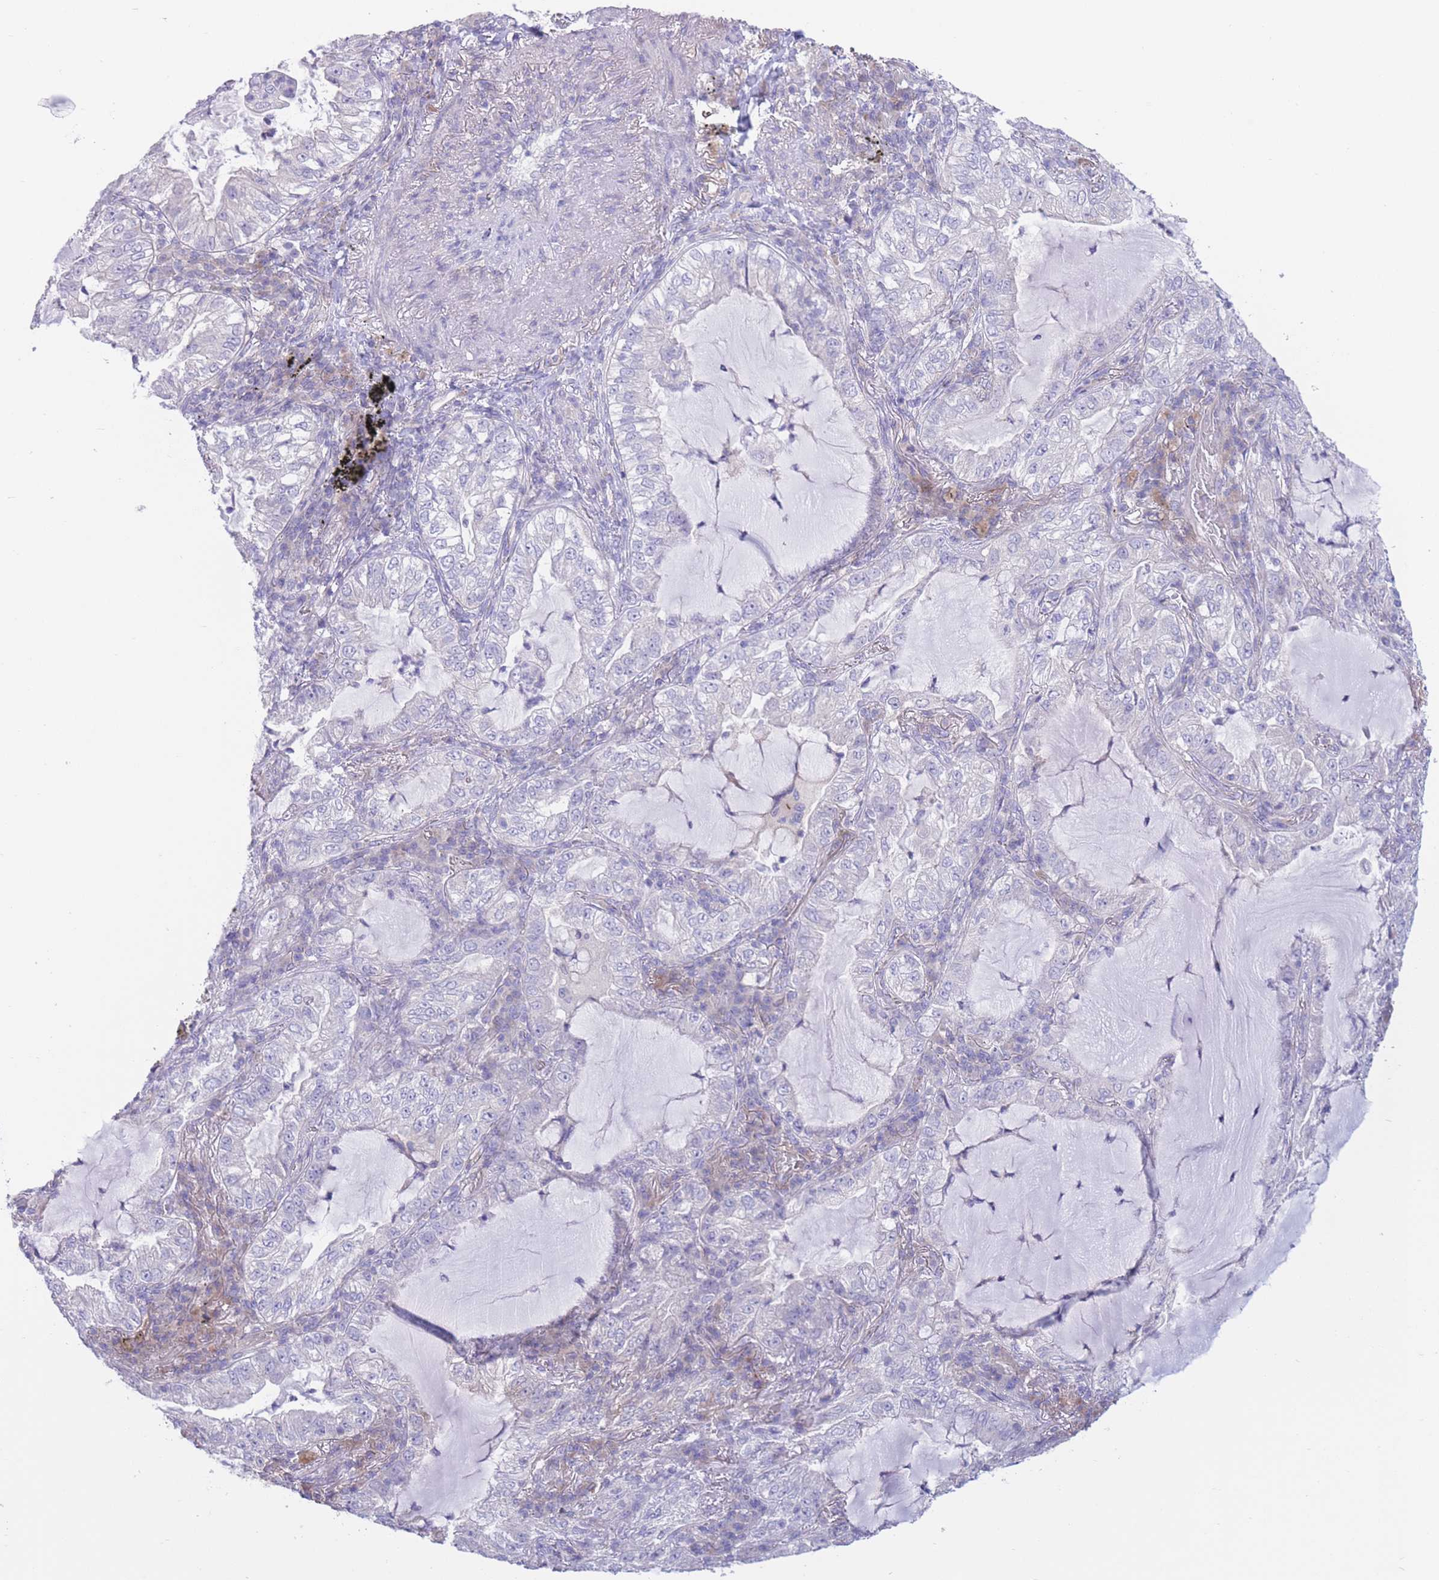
{"staining": {"intensity": "negative", "quantity": "none", "location": "none"}, "tissue": "lung cancer", "cell_type": "Tumor cells", "image_type": "cancer", "snomed": [{"axis": "morphology", "description": "Adenocarcinoma, NOS"}, {"axis": "topography", "description": "Lung"}], "caption": "High power microscopy image of an immunohistochemistry (IHC) micrograph of lung cancer, revealing no significant positivity in tumor cells.", "gene": "ALS2CL", "patient": {"sex": "female", "age": 73}}